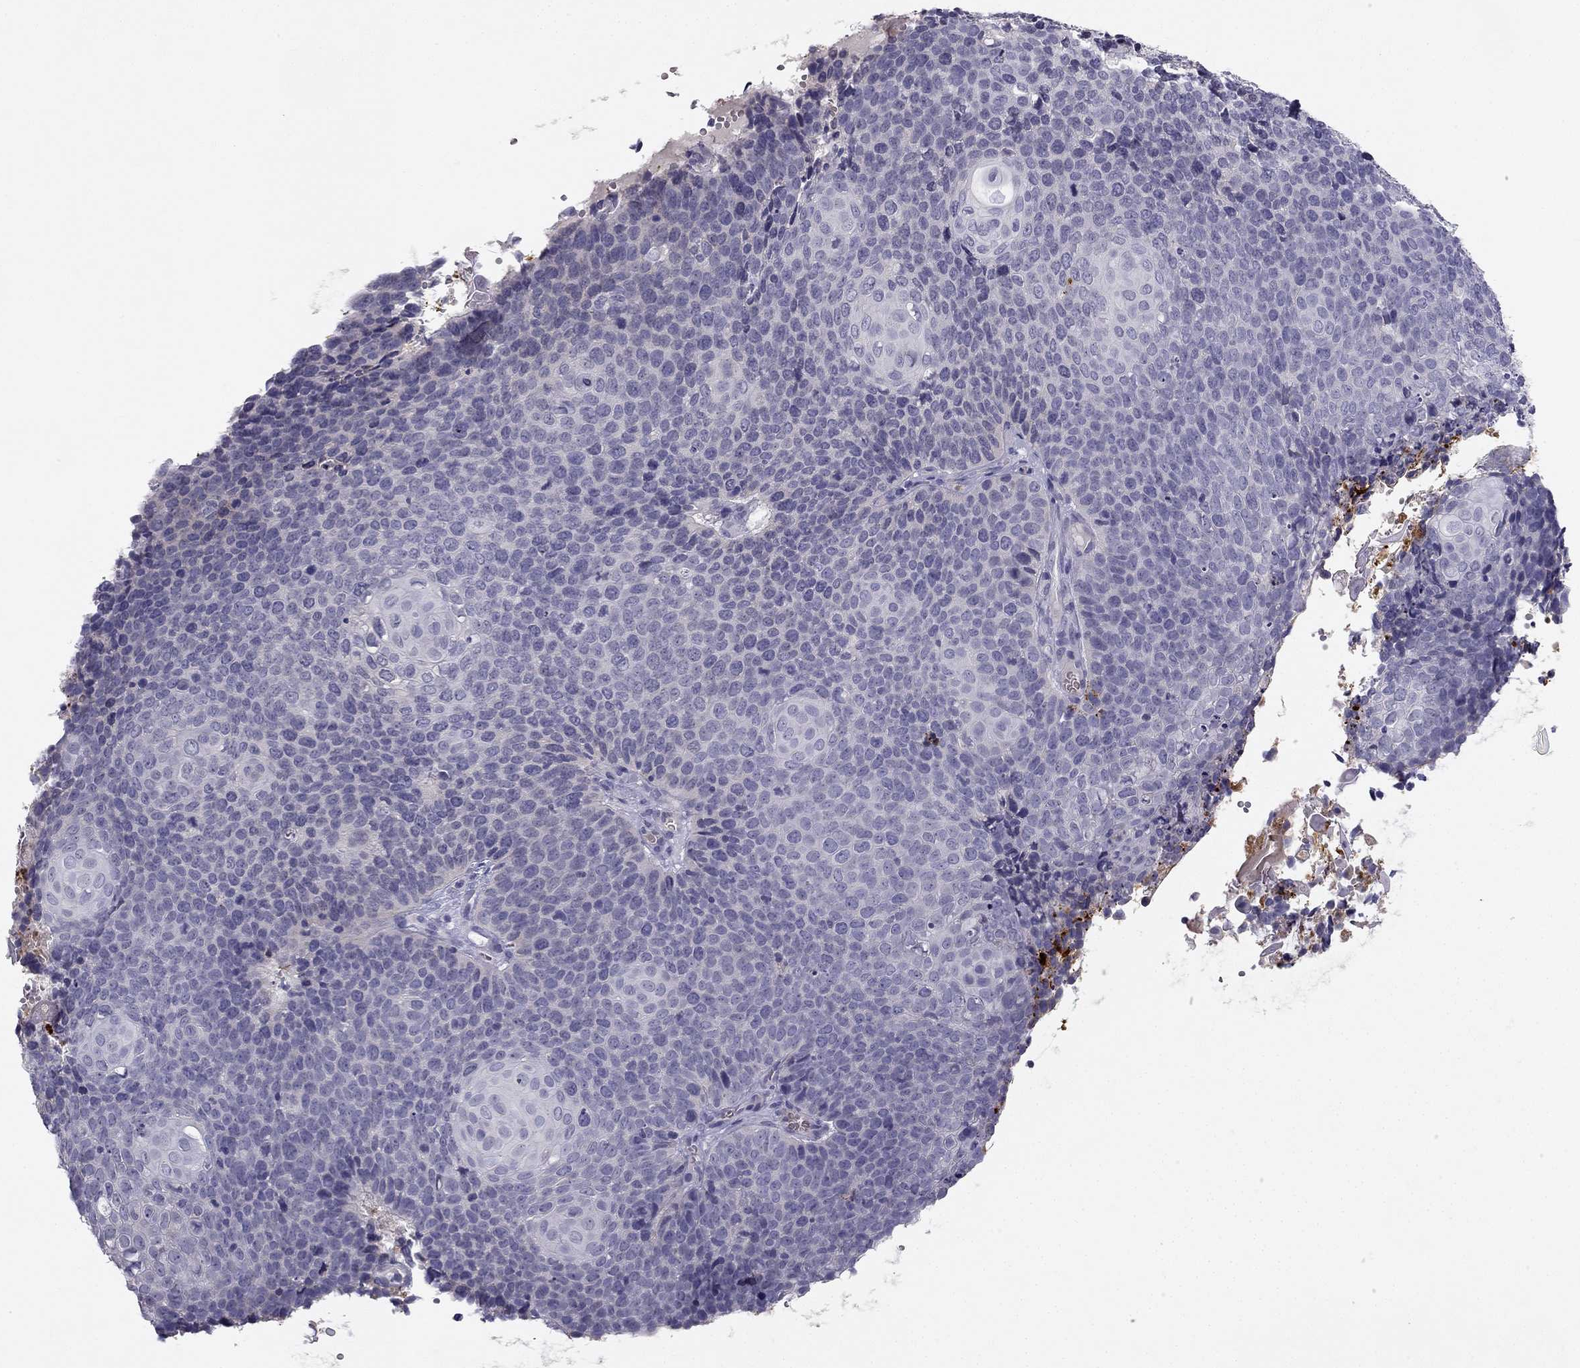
{"staining": {"intensity": "negative", "quantity": "none", "location": "none"}, "tissue": "cervical cancer", "cell_type": "Tumor cells", "image_type": "cancer", "snomed": [{"axis": "morphology", "description": "Squamous cell carcinoma, NOS"}, {"axis": "topography", "description": "Cervix"}], "caption": "IHC photomicrograph of neoplastic tissue: squamous cell carcinoma (cervical) stained with DAB (3,3'-diaminobenzidine) shows no significant protein staining in tumor cells.", "gene": "SLC6A4", "patient": {"sex": "female", "age": 39}}